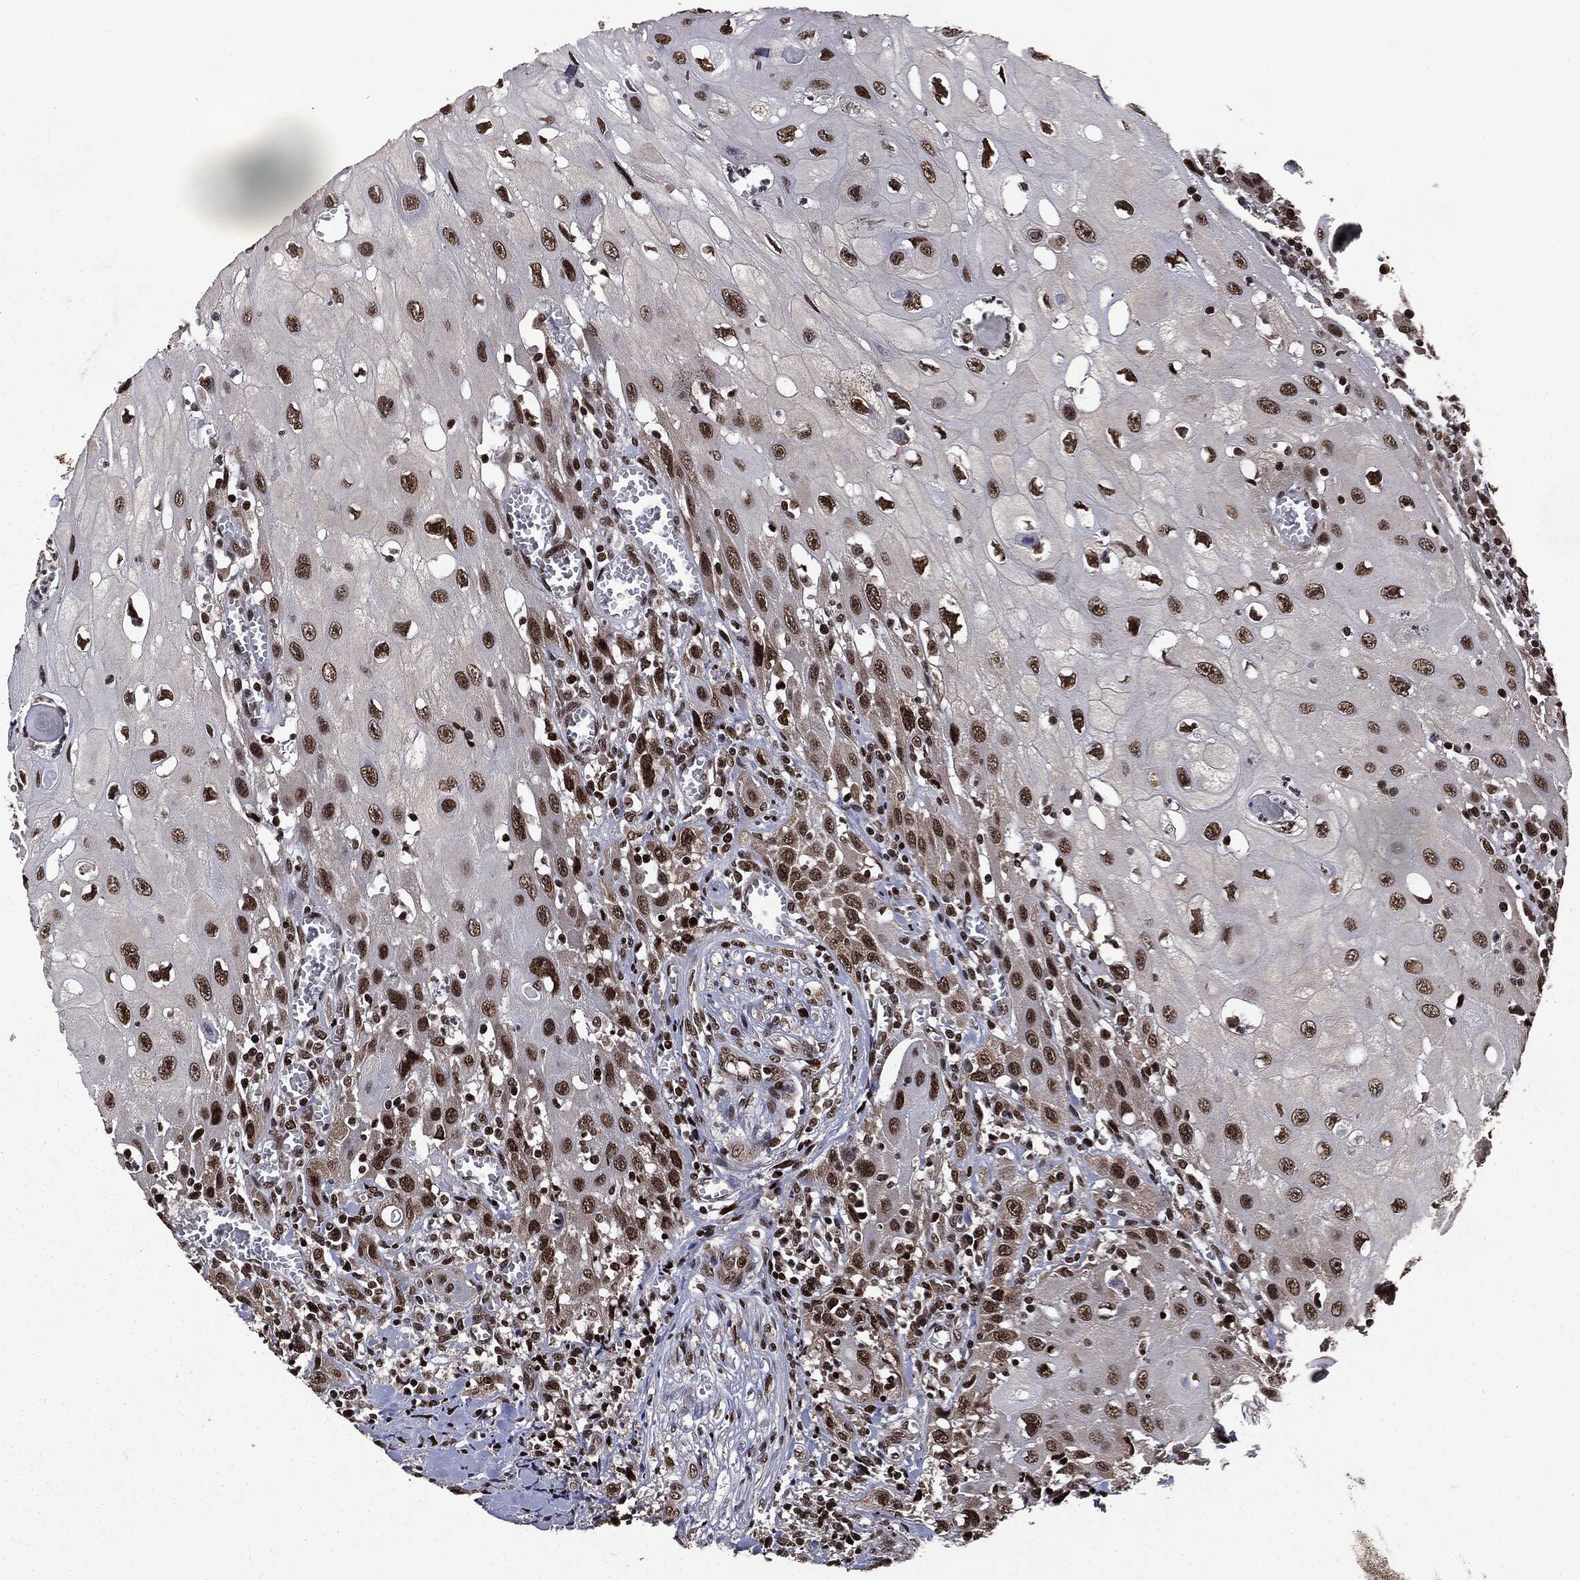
{"staining": {"intensity": "strong", "quantity": ">75%", "location": "nuclear"}, "tissue": "head and neck cancer", "cell_type": "Tumor cells", "image_type": "cancer", "snomed": [{"axis": "morphology", "description": "Normal tissue, NOS"}, {"axis": "morphology", "description": "Squamous cell carcinoma, NOS"}, {"axis": "topography", "description": "Oral tissue"}, {"axis": "topography", "description": "Head-Neck"}], "caption": "A brown stain highlights strong nuclear expression of a protein in head and neck cancer tumor cells.", "gene": "DVL2", "patient": {"sex": "male", "age": 71}}